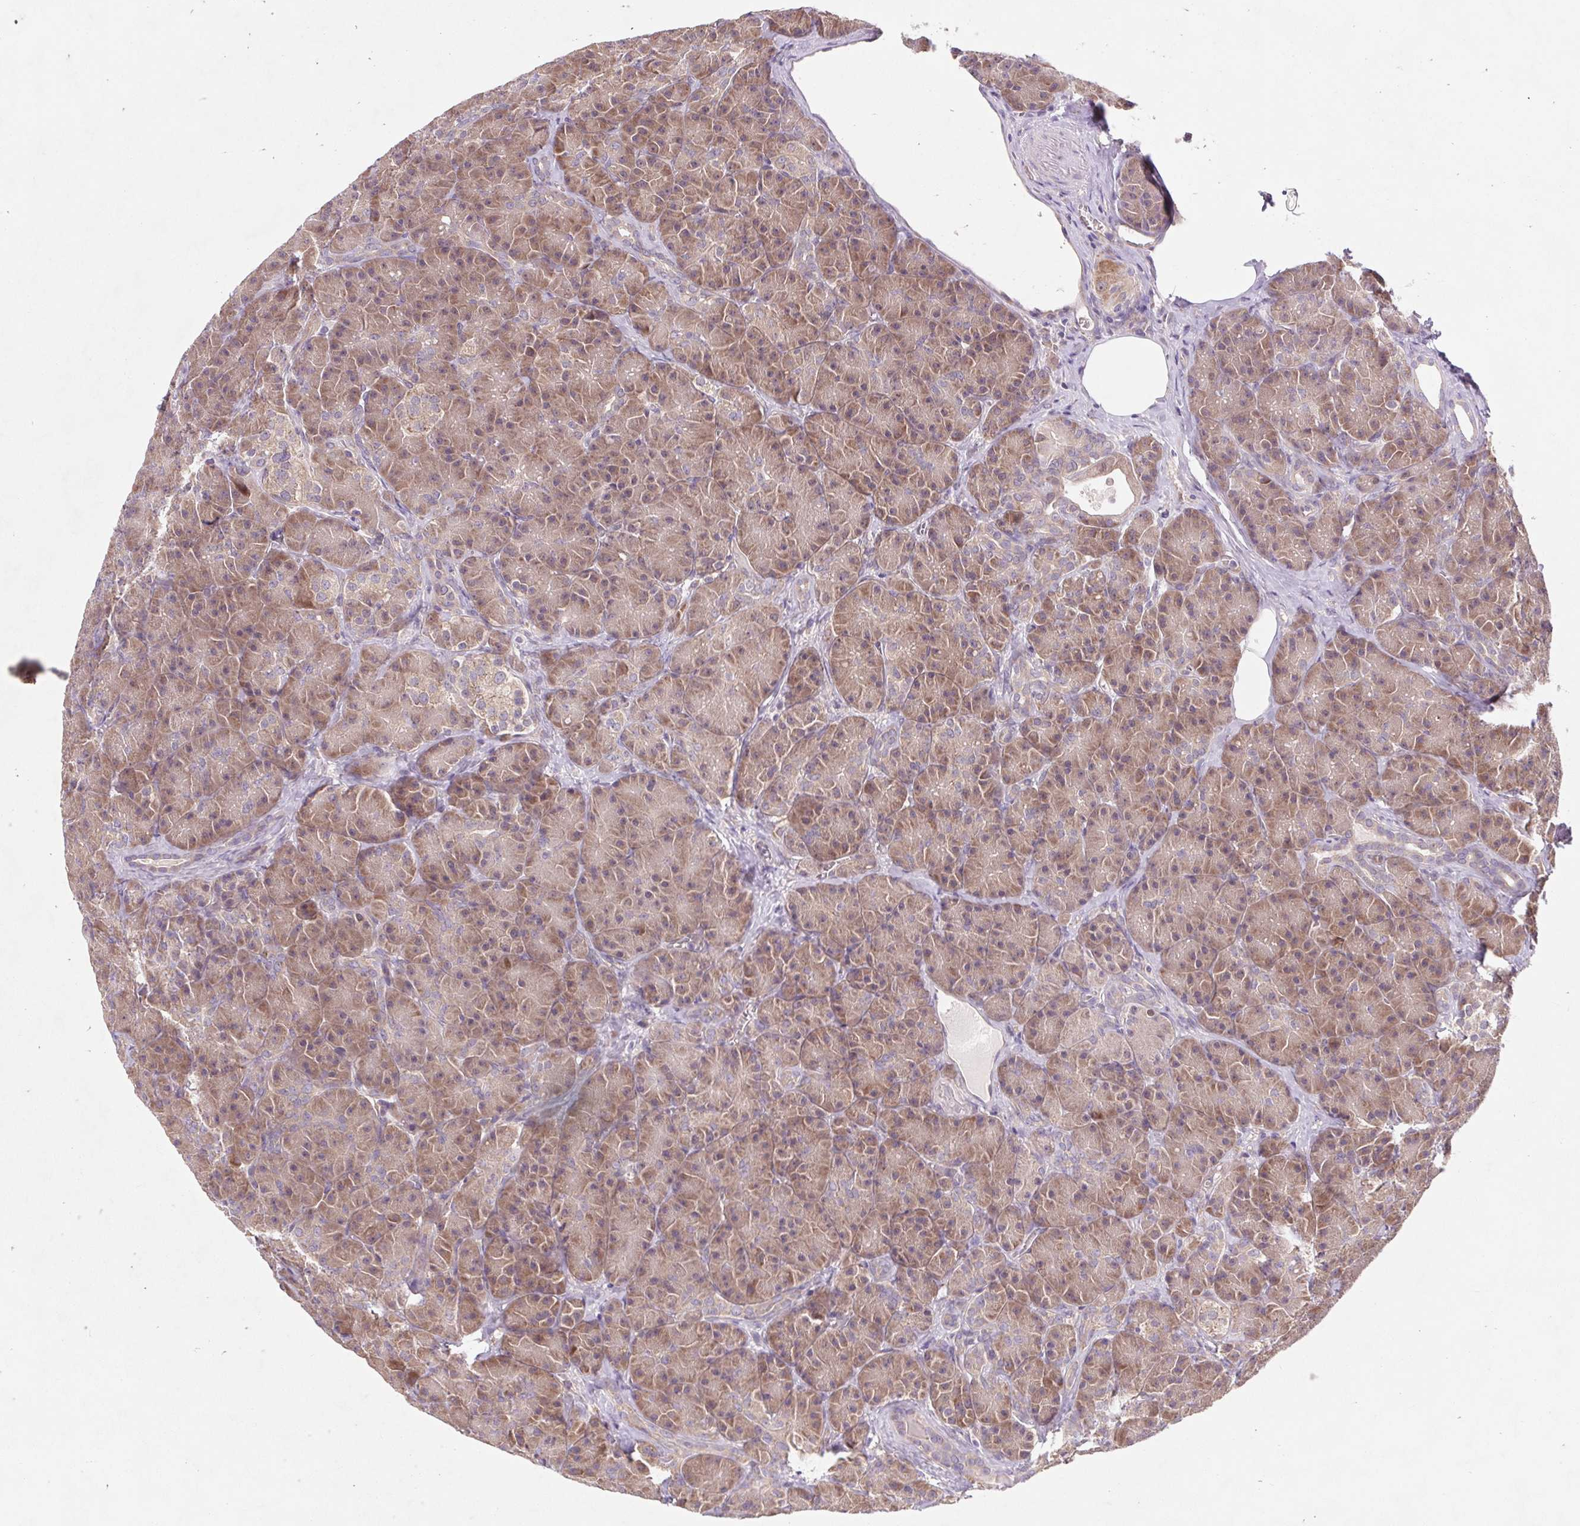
{"staining": {"intensity": "moderate", "quantity": ">75%", "location": "cytoplasmic/membranous"}, "tissue": "pancreas", "cell_type": "Exocrine glandular cells", "image_type": "normal", "snomed": [{"axis": "morphology", "description": "Normal tissue, NOS"}, {"axis": "topography", "description": "Pancreas"}], "caption": "Moderate cytoplasmic/membranous protein expression is present in approximately >75% of exocrine glandular cells in pancreas. Using DAB (3,3'-diaminobenzidine) (brown) and hematoxylin (blue) stains, captured at high magnification using brightfield microscopy.", "gene": "HFE", "patient": {"sex": "male", "age": 57}}